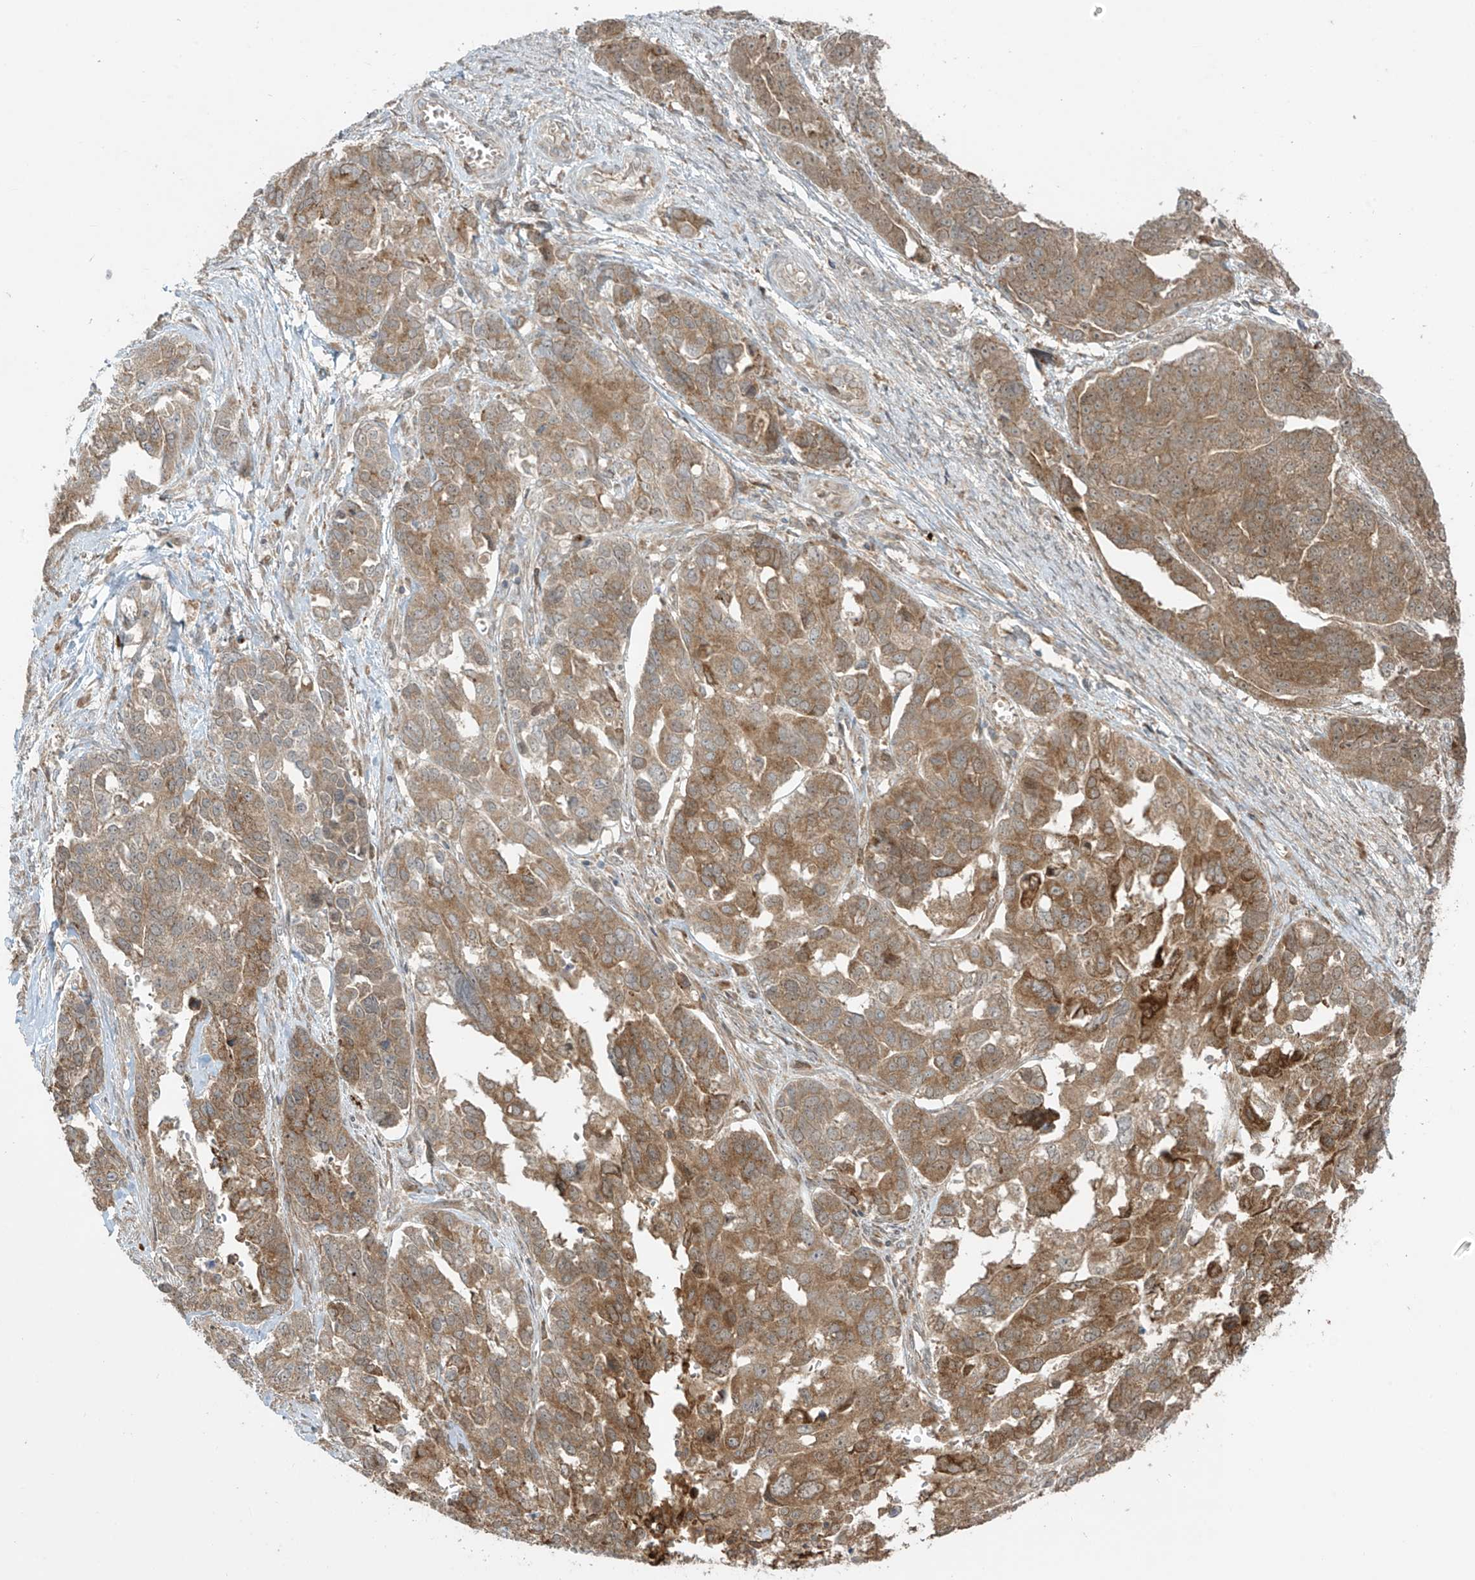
{"staining": {"intensity": "moderate", "quantity": ">75%", "location": "cytoplasmic/membranous"}, "tissue": "ovarian cancer", "cell_type": "Tumor cells", "image_type": "cancer", "snomed": [{"axis": "morphology", "description": "Cystadenocarcinoma, serous, NOS"}, {"axis": "topography", "description": "Ovary"}], "caption": "High-power microscopy captured an IHC micrograph of ovarian cancer (serous cystadenocarcinoma), revealing moderate cytoplasmic/membranous staining in approximately >75% of tumor cells. The staining is performed using DAB brown chromogen to label protein expression. The nuclei are counter-stained blue using hematoxylin.", "gene": "PPAT", "patient": {"sex": "female", "age": 44}}